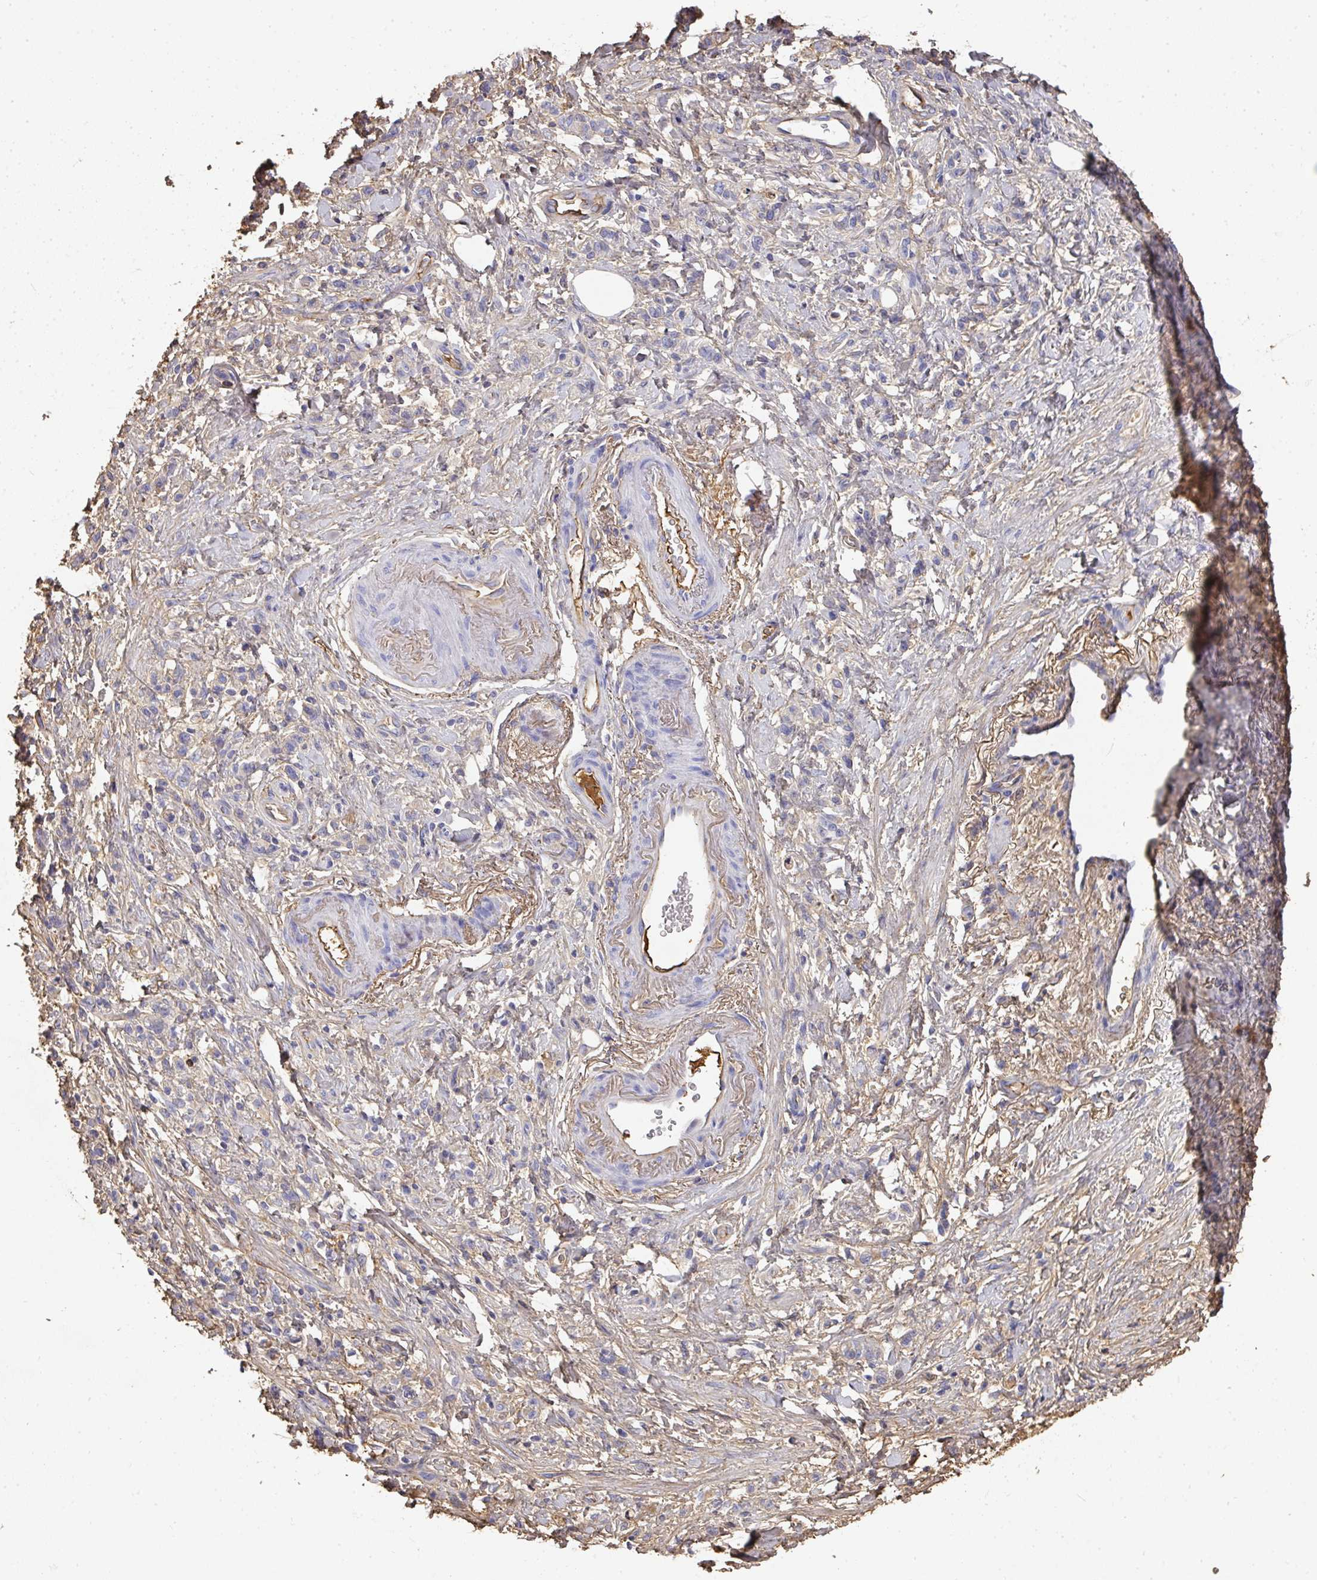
{"staining": {"intensity": "negative", "quantity": "none", "location": "none"}, "tissue": "stomach cancer", "cell_type": "Tumor cells", "image_type": "cancer", "snomed": [{"axis": "morphology", "description": "Adenocarcinoma, NOS"}, {"axis": "topography", "description": "Stomach"}], "caption": "Tumor cells are negative for protein expression in human adenocarcinoma (stomach). (DAB immunohistochemistry, high magnification).", "gene": "ALB", "patient": {"sex": "male", "age": 77}}